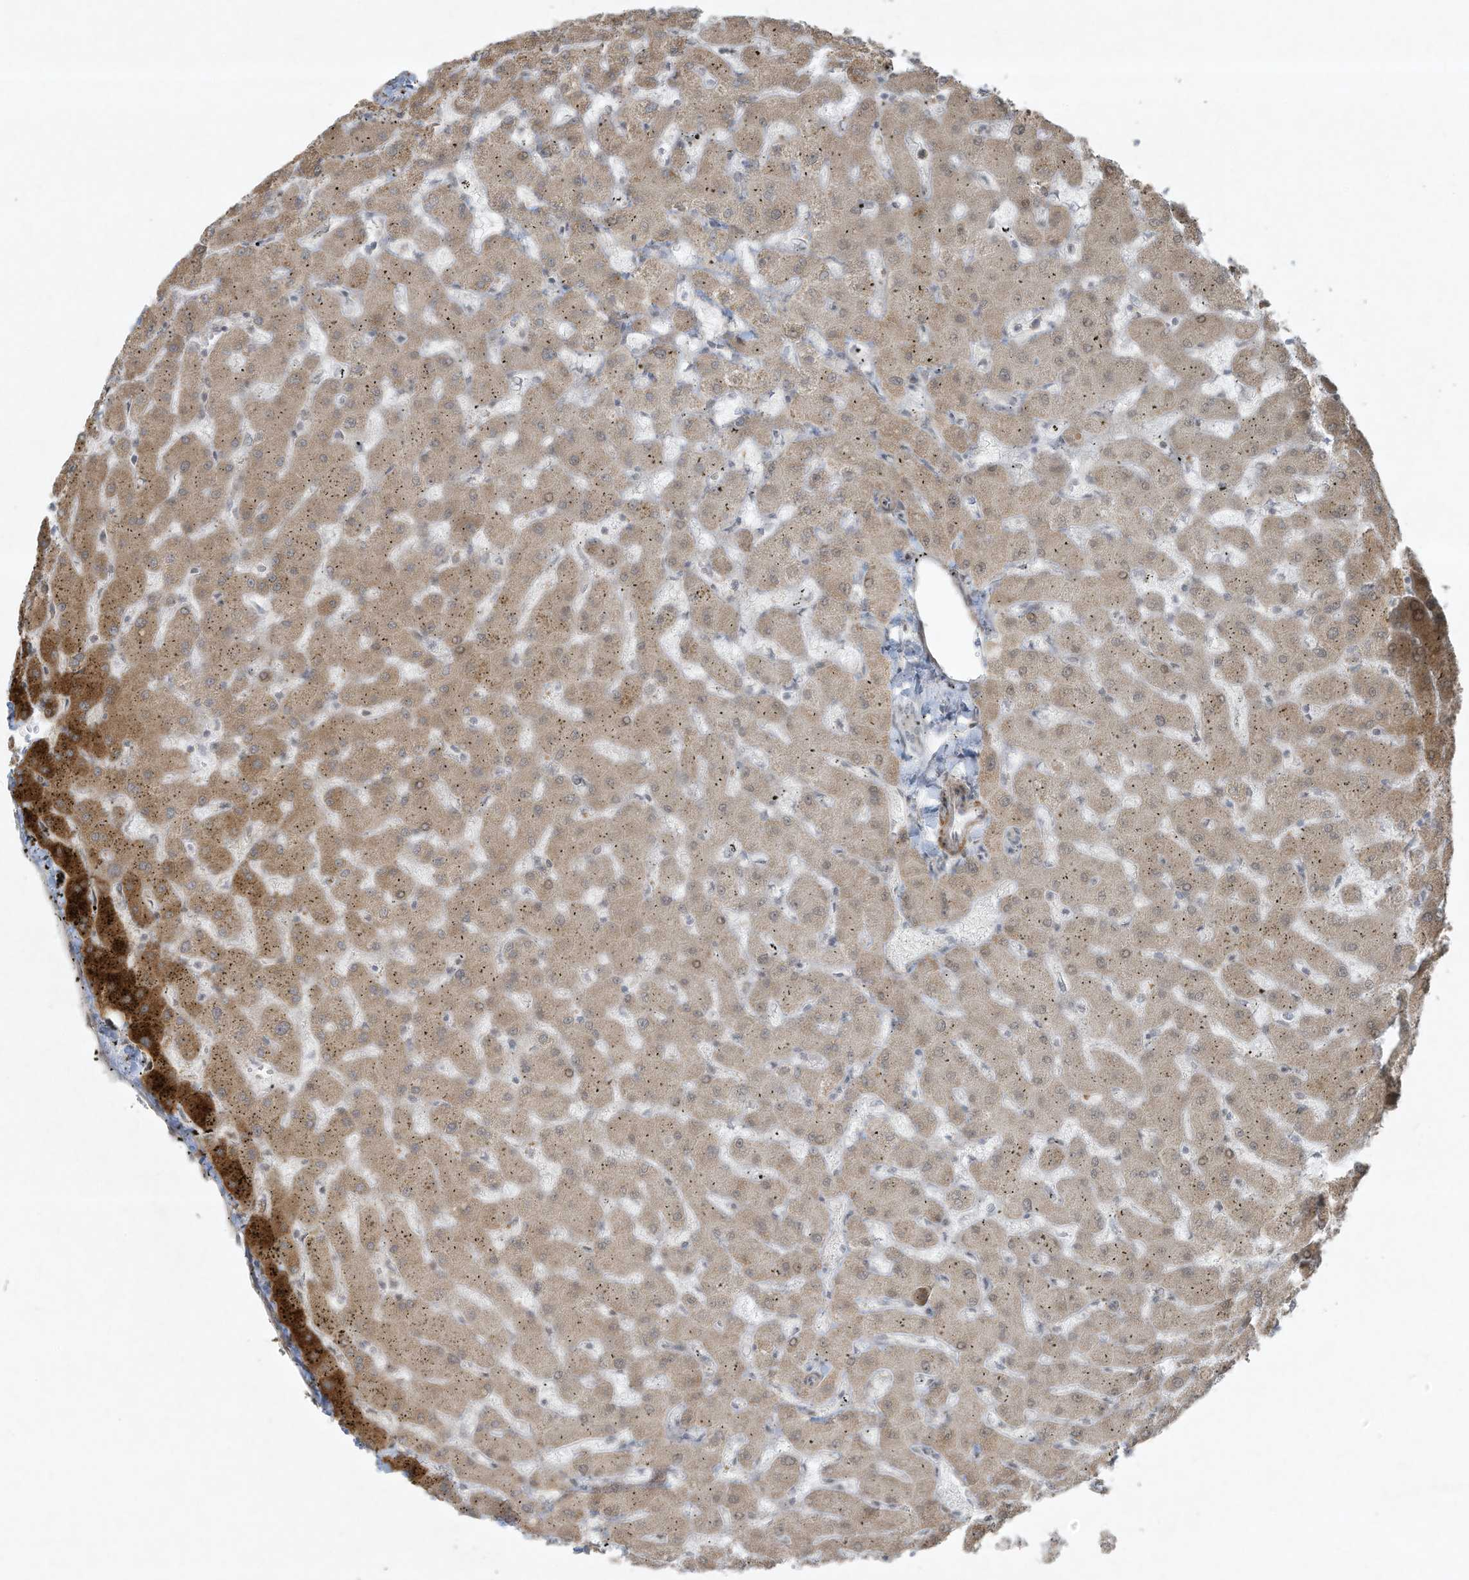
{"staining": {"intensity": "negative", "quantity": "none", "location": "none"}, "tissue": "liver", "cell_type": "Cholangiocytes", "image_type": "normal", "snomed": [{"axis": "morphology", "description": "Normal tissue, NOS"}, {"axis": "topography", "description": "Liver"}], "caption": "Liver was stained to show a protein in brown. There is no significant positivity in cholangiocytes. Nuclei are stained in blue.", "gene": "ZNF263", "patient": {"sex": "female", "age": 63}}